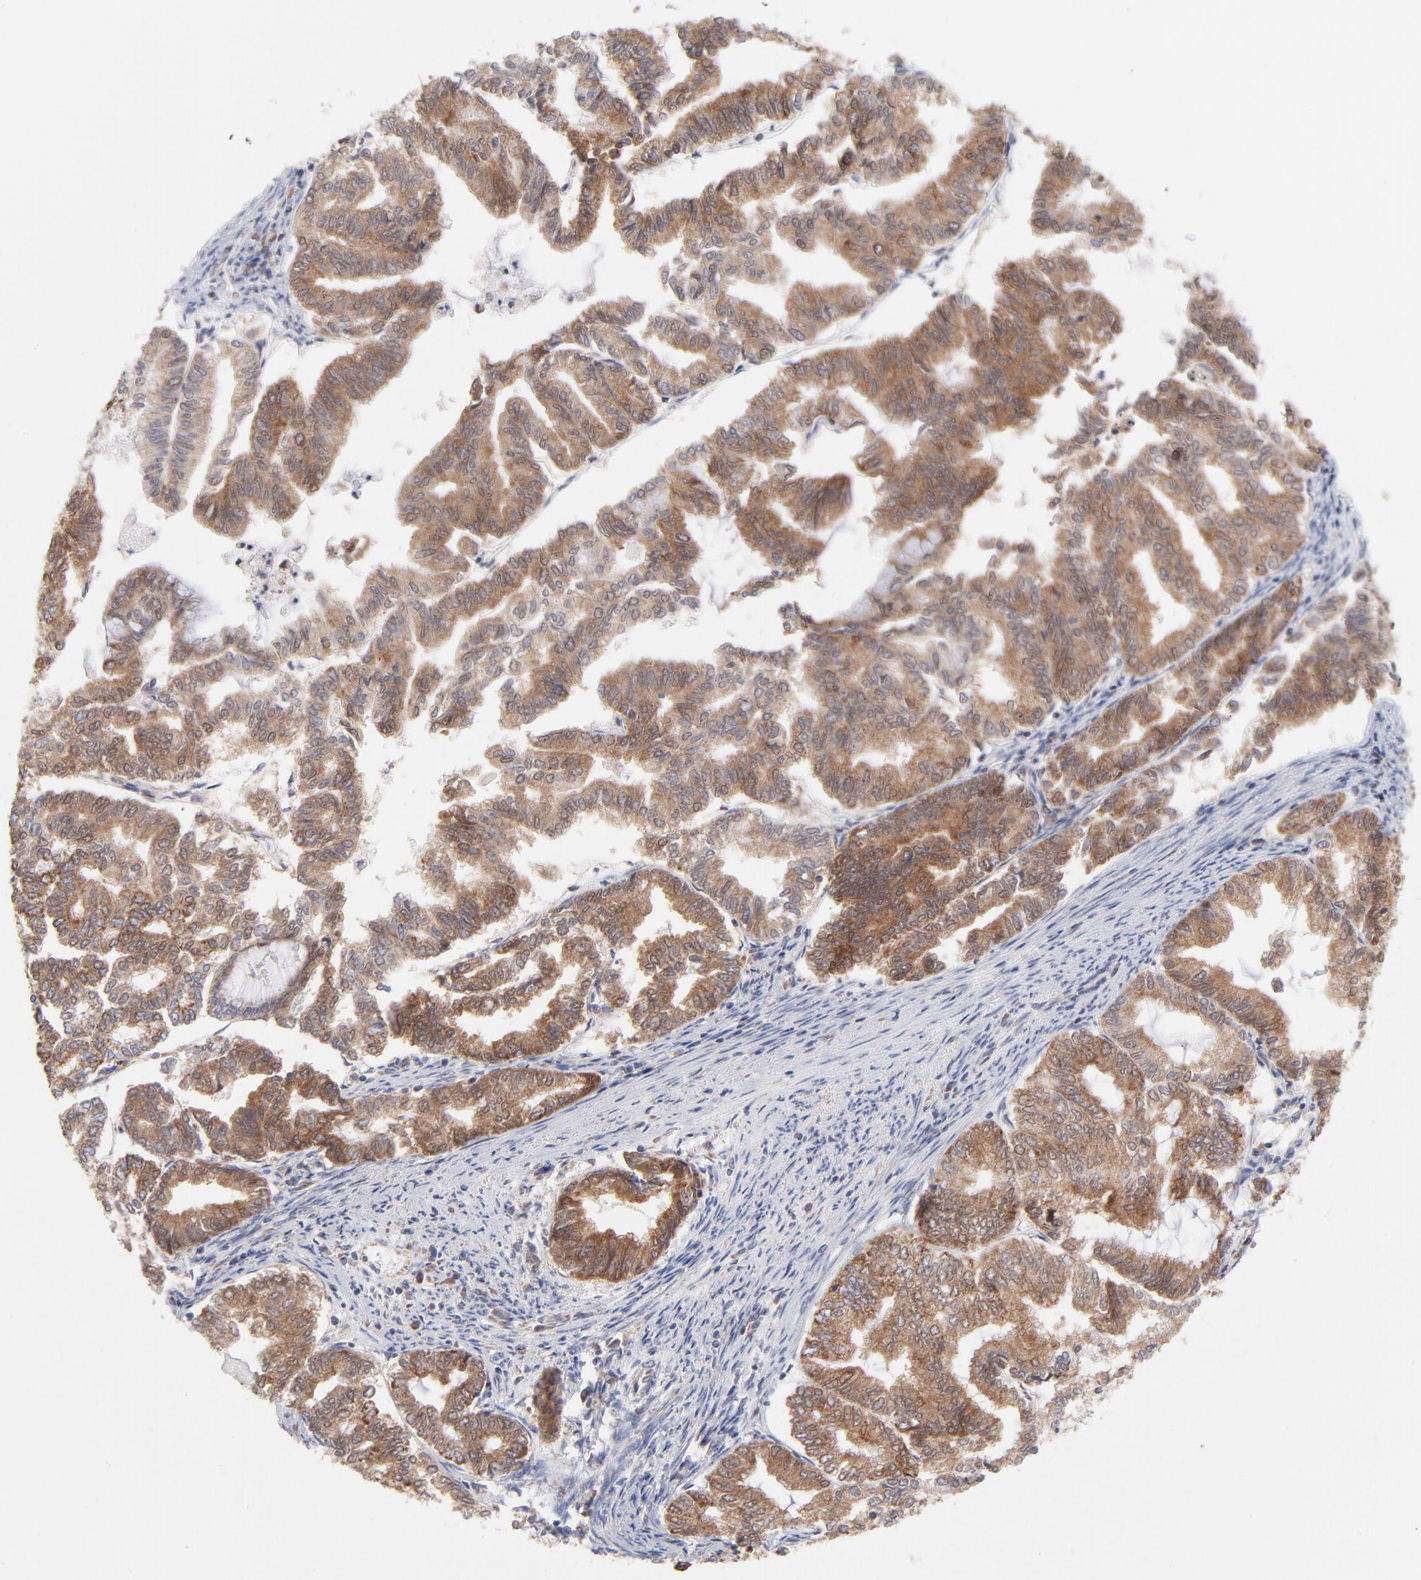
{"staining": {"intensity": "moderate", "quantity": ">75%", "location": "cytoplasmic/membranous"}, "tissue": "endometrial cancer", "cell_type": "Tumor cells", "image_type": "cancer", "snomed": [{"axis": "morphology", "description": "Adenocarcinoma, NOS"}, {"axis": "topography", "description": "Endometrium"}], "caption": "This is a photomicrograph of immunohistochemistry (IHC) staining of endometrial adenocarcinoma, which shows moderate expression in the cytoplasmic/membranous of tumor cells.", "gene": "TIMM8A", "patient": {"sex": "female", "age": 79}}